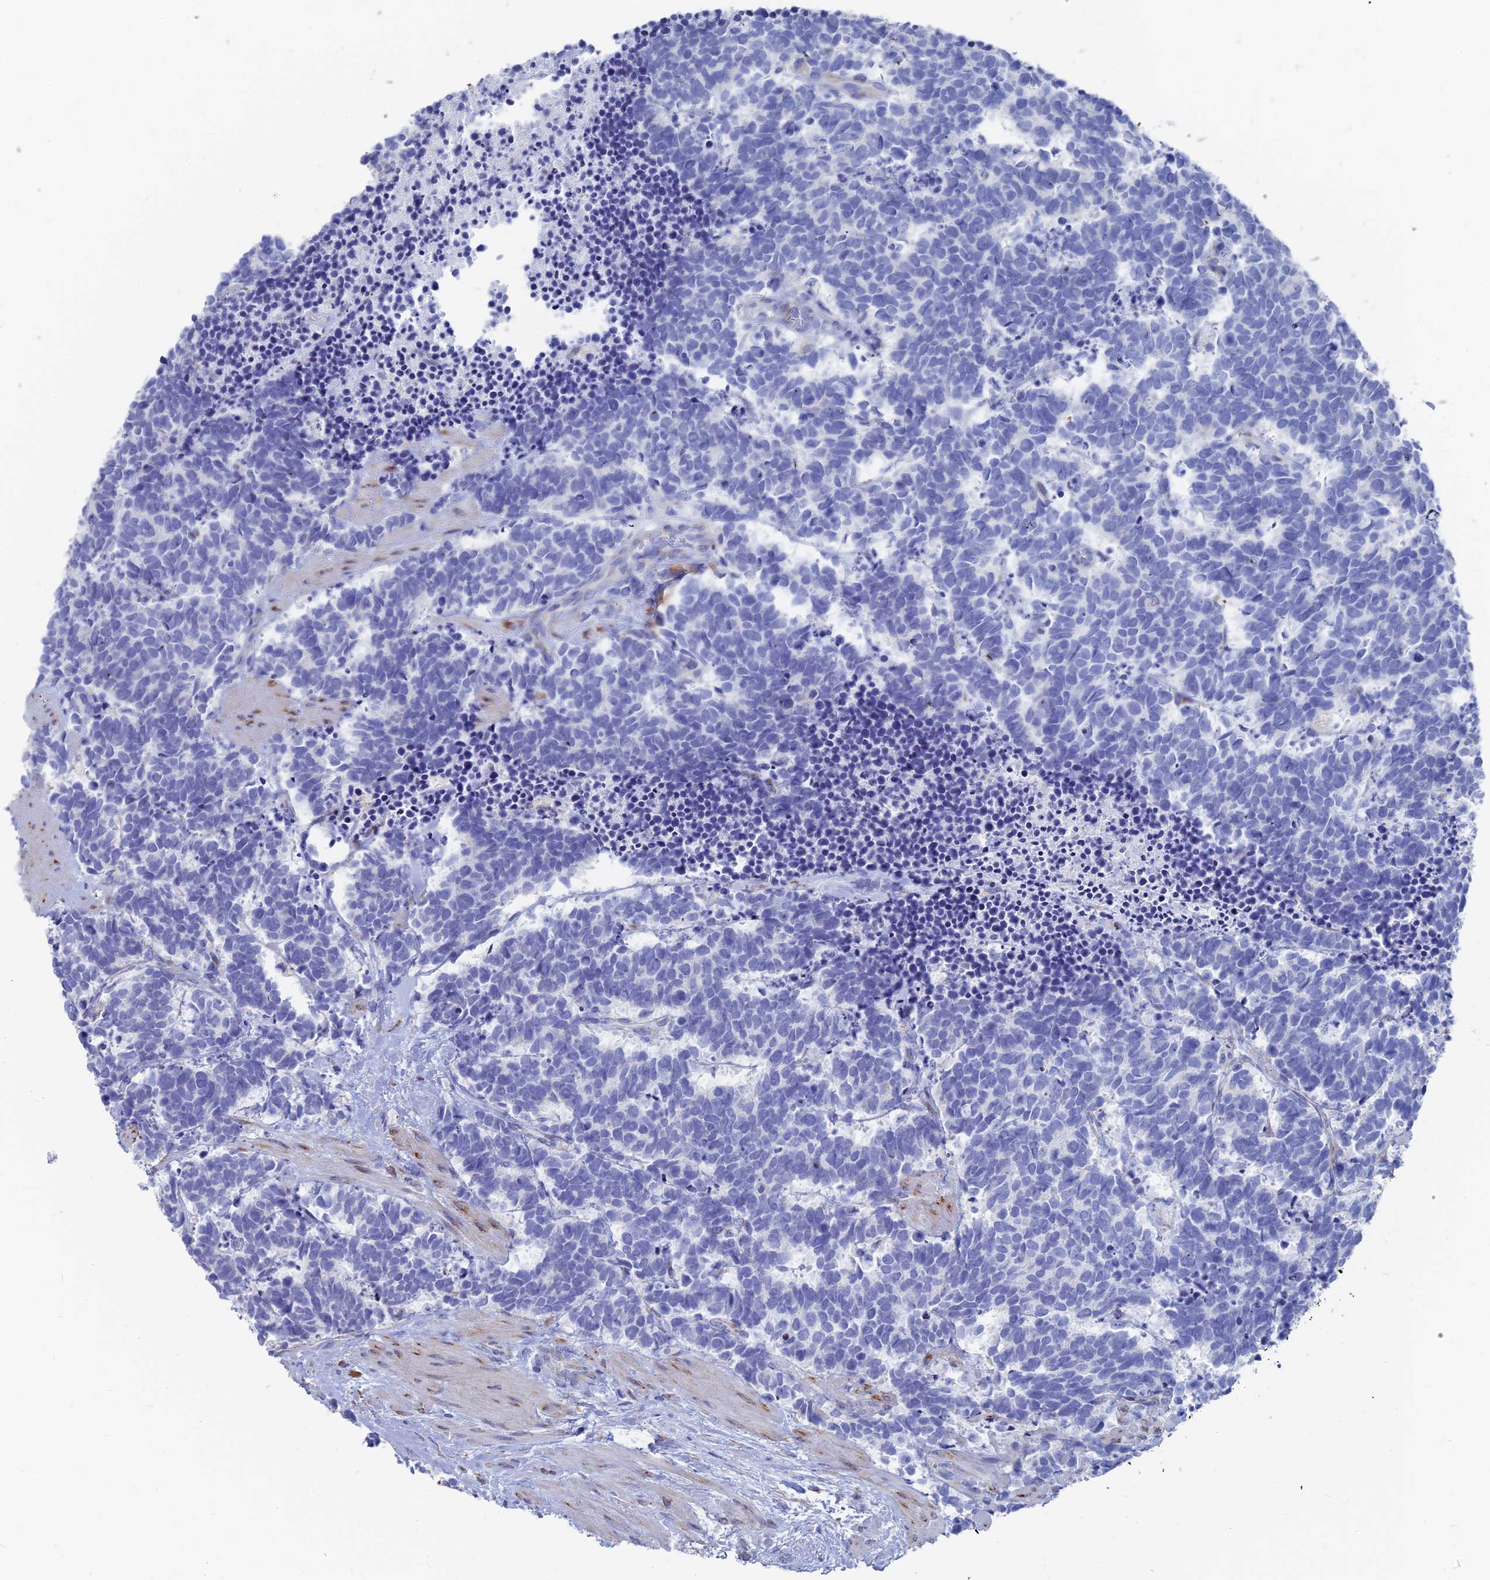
{"staining": {"intensity": "negative", "quantity": "none", "location": "none"}, "tissue": "carcinoid", "cell_type": "Tumor cells", "image_type": "cancer", "snomed": [{"axis": "morphology", "description": "Carcinoma, NOS"}, {"axis": "morphology", "description": "Carcinoid, malignant, NOS"}, {"axis": "topography", "description": "Prostate"}], "caption": "Protein analysis of carcinoma shows no significant positivity in tumor cells.", "gene": "TNNT3", "patient": {"sex": "male", "age": 57}}